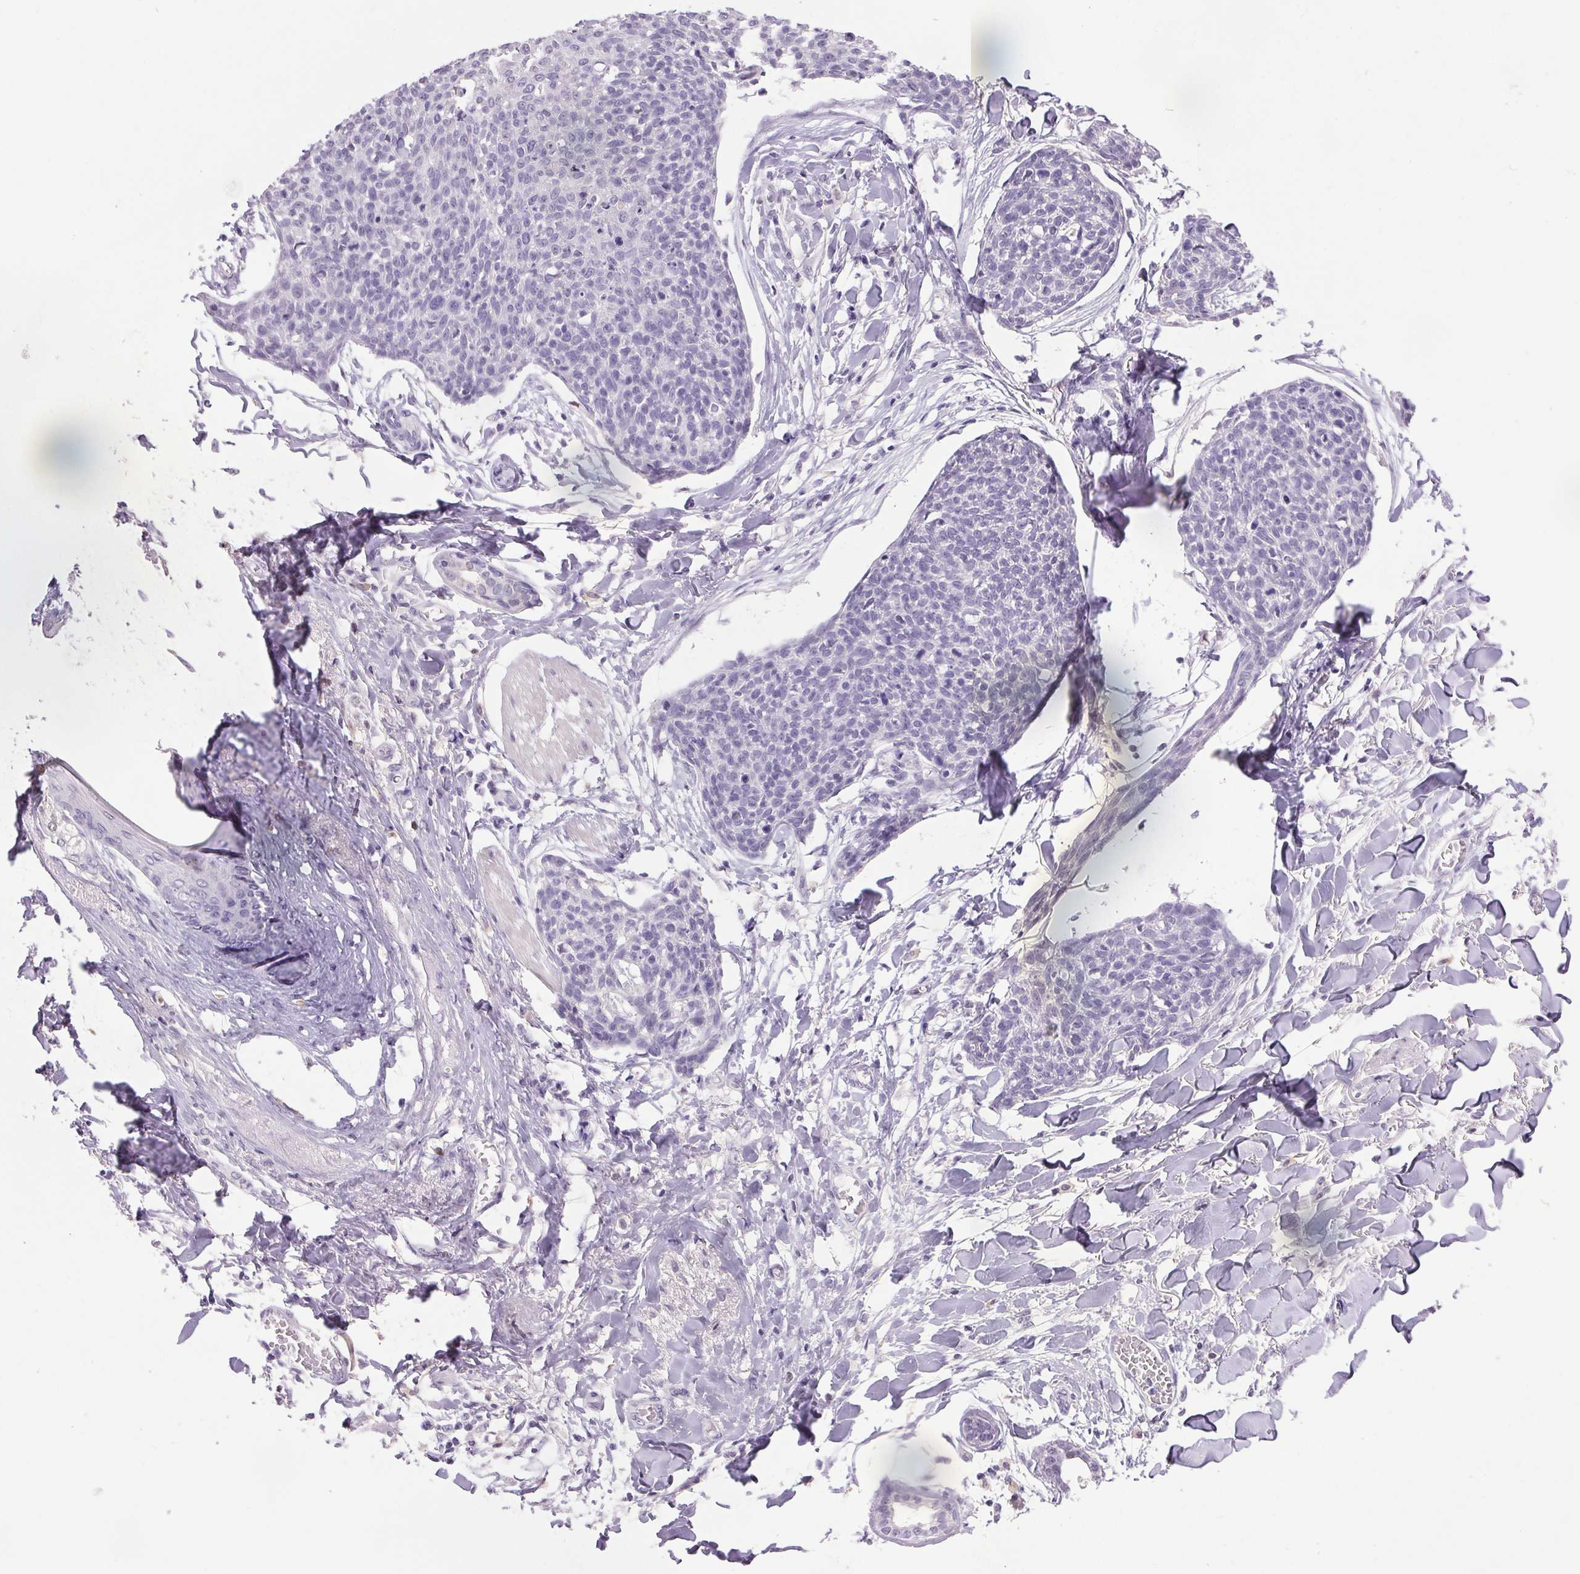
{"staining": {"intensity": "negative", "quantity": "none", "location": "none"}, "tissue": "skin cancer", "cell_type": "Tumor cells", "image_type": "cancer", "snomed": [{"axis": "morphology", "description": "Squamous cell carcinoma, NOS"}, {"axis": "topography", "description": "Skin"}, {"axis": "topography", "description": "Vulva"}], "caption": "Histopathology image shows no protein staining in tumor cells of squamous cell carcinoma (skin) tissue.", "gene": "TRDN", "patient": {"sex": "female", "age": 75}}